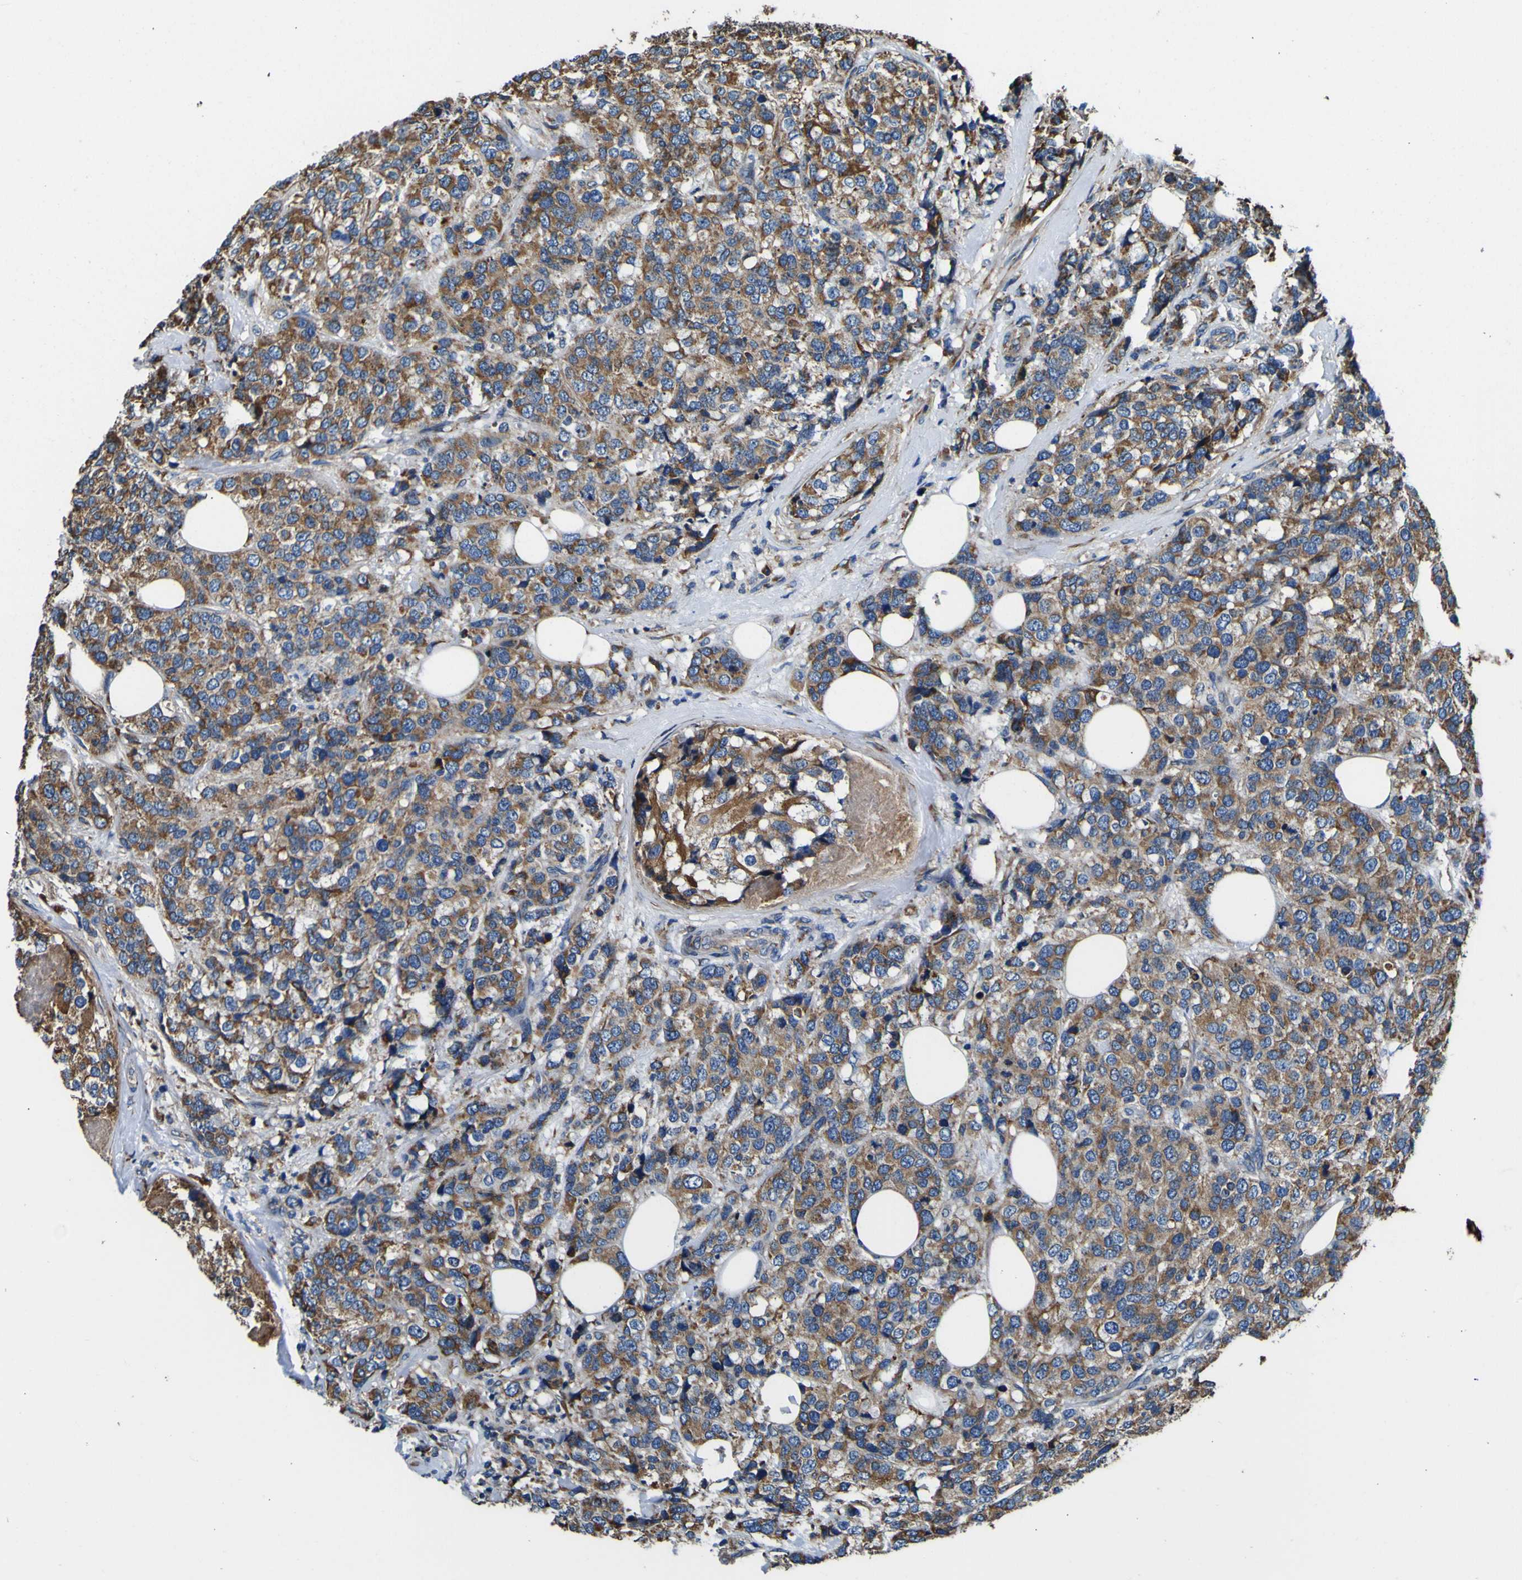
{"staining": {"intensity": "moderate", "quantity": ">75%", "location": "cytoplasmic/membranous"}, "tissue": "breast cancer", "cell_type": "Tumor cells", "image_type": "cancer", "snomed": [{"axis": "morphology", "description": "Lobular carcinoma"}, {"axis": "topography", "description": "Breast"}], "caption": "Brown immunohistochemical staining in breast cancer (lobular carcinoma) demonstrates moderate cytoplasmic/membranous positivity in approximately >75% of tumor cells. The staining was performed using DAB, with brown indicating positive protein expression. Nuclei are stained blue with hematoxylin.", "gene": "INPP5A", "patient": {"sex": "female", "age": 59}}